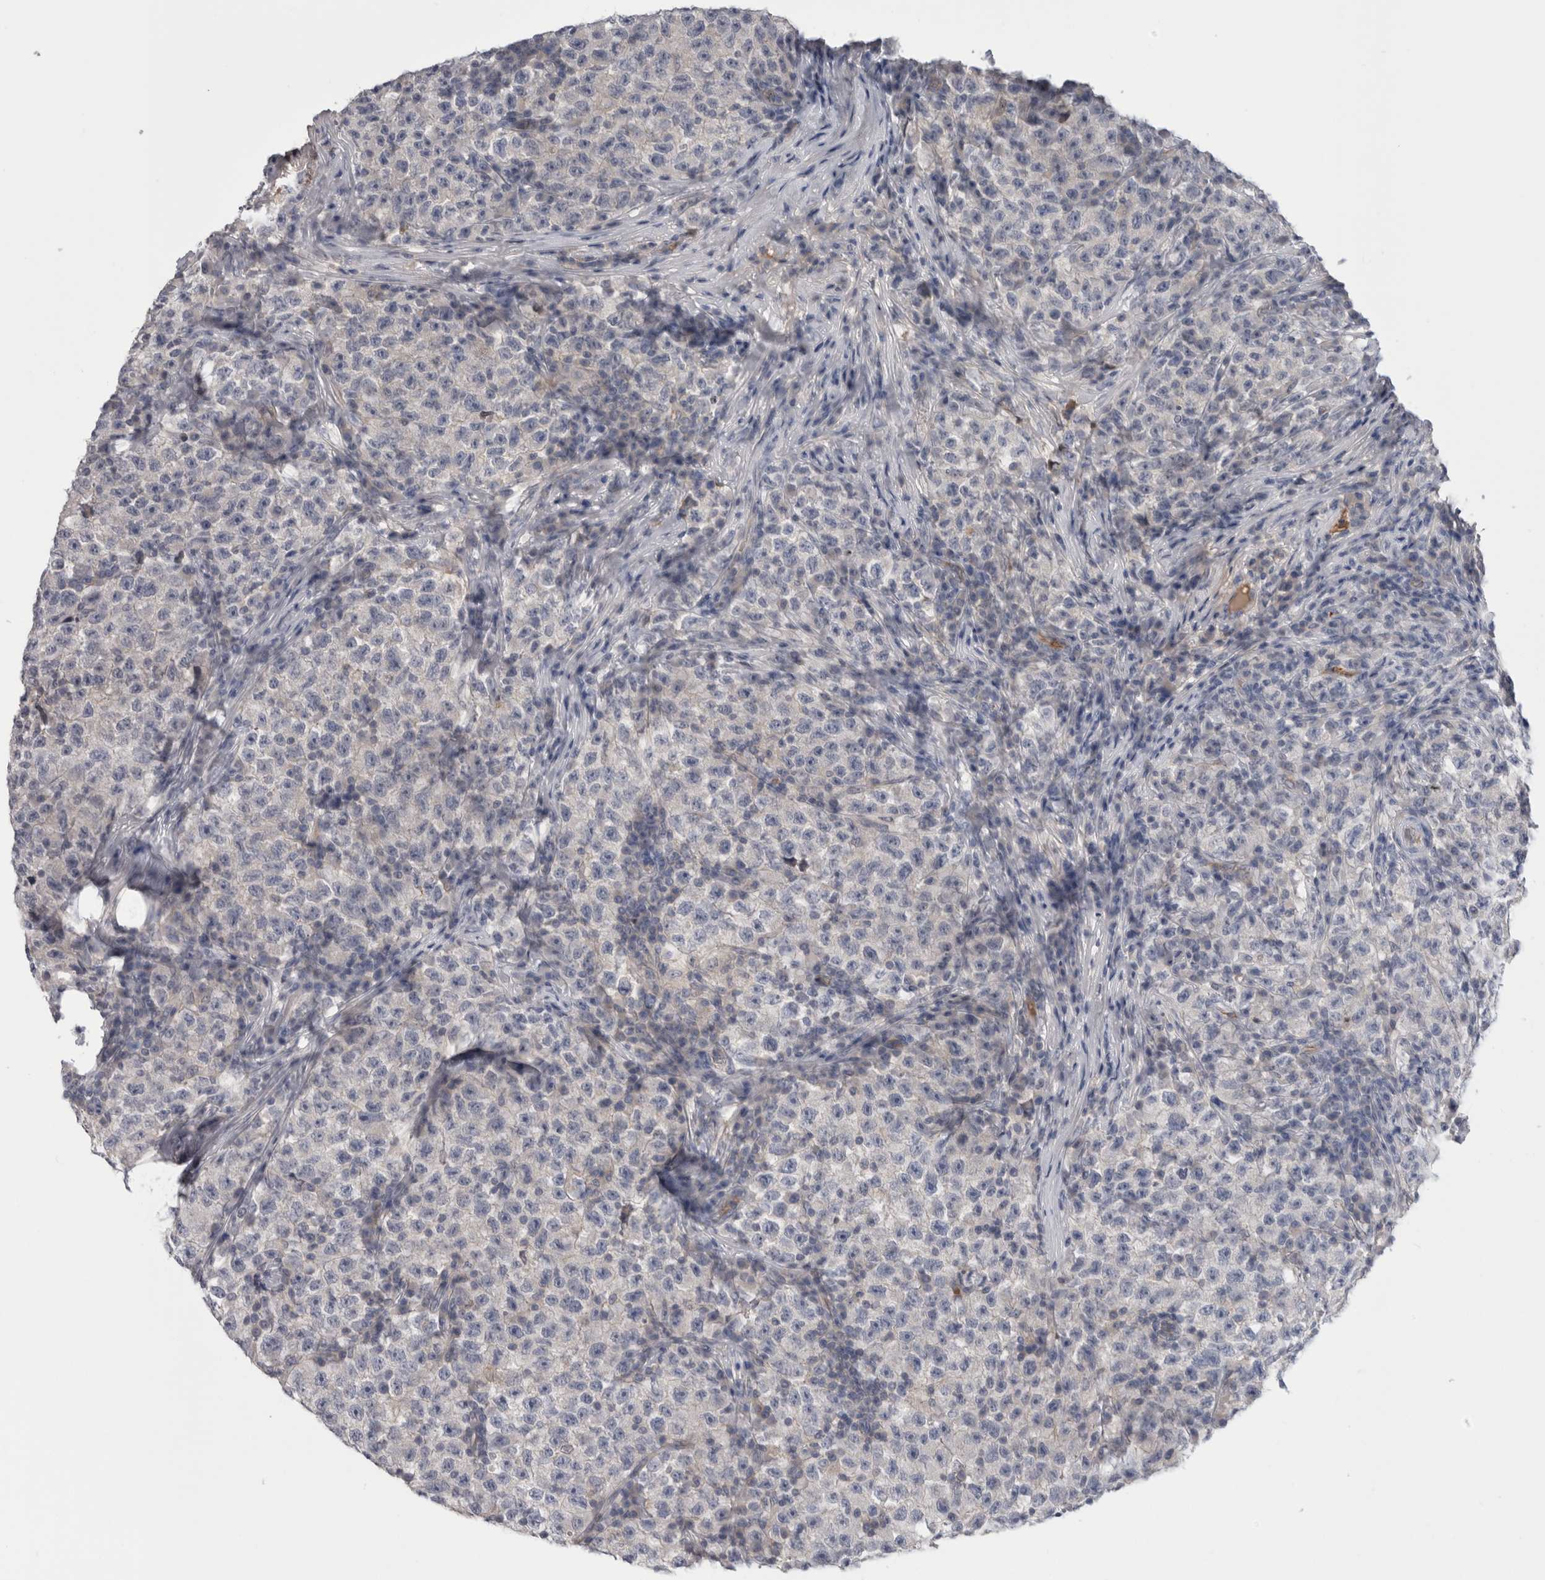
{"staining": {"intensity": "negative", "quantity": "none", "location": "none"}, "tissue": "testis cancer", "cell_type": "Tumor cells", "image_type": "cancer", "snomed": [{"axis": "morphology", "description": "Seminoma, NOS"}, {"axis": "topography", "description": "Testis"}], "caption": "Testis cancer (seminoma) stained for a protein using IHC demonstrates no staining tumor cells.", "gene": "TBCE", "patient": {"sex": "male", "age": 22}}